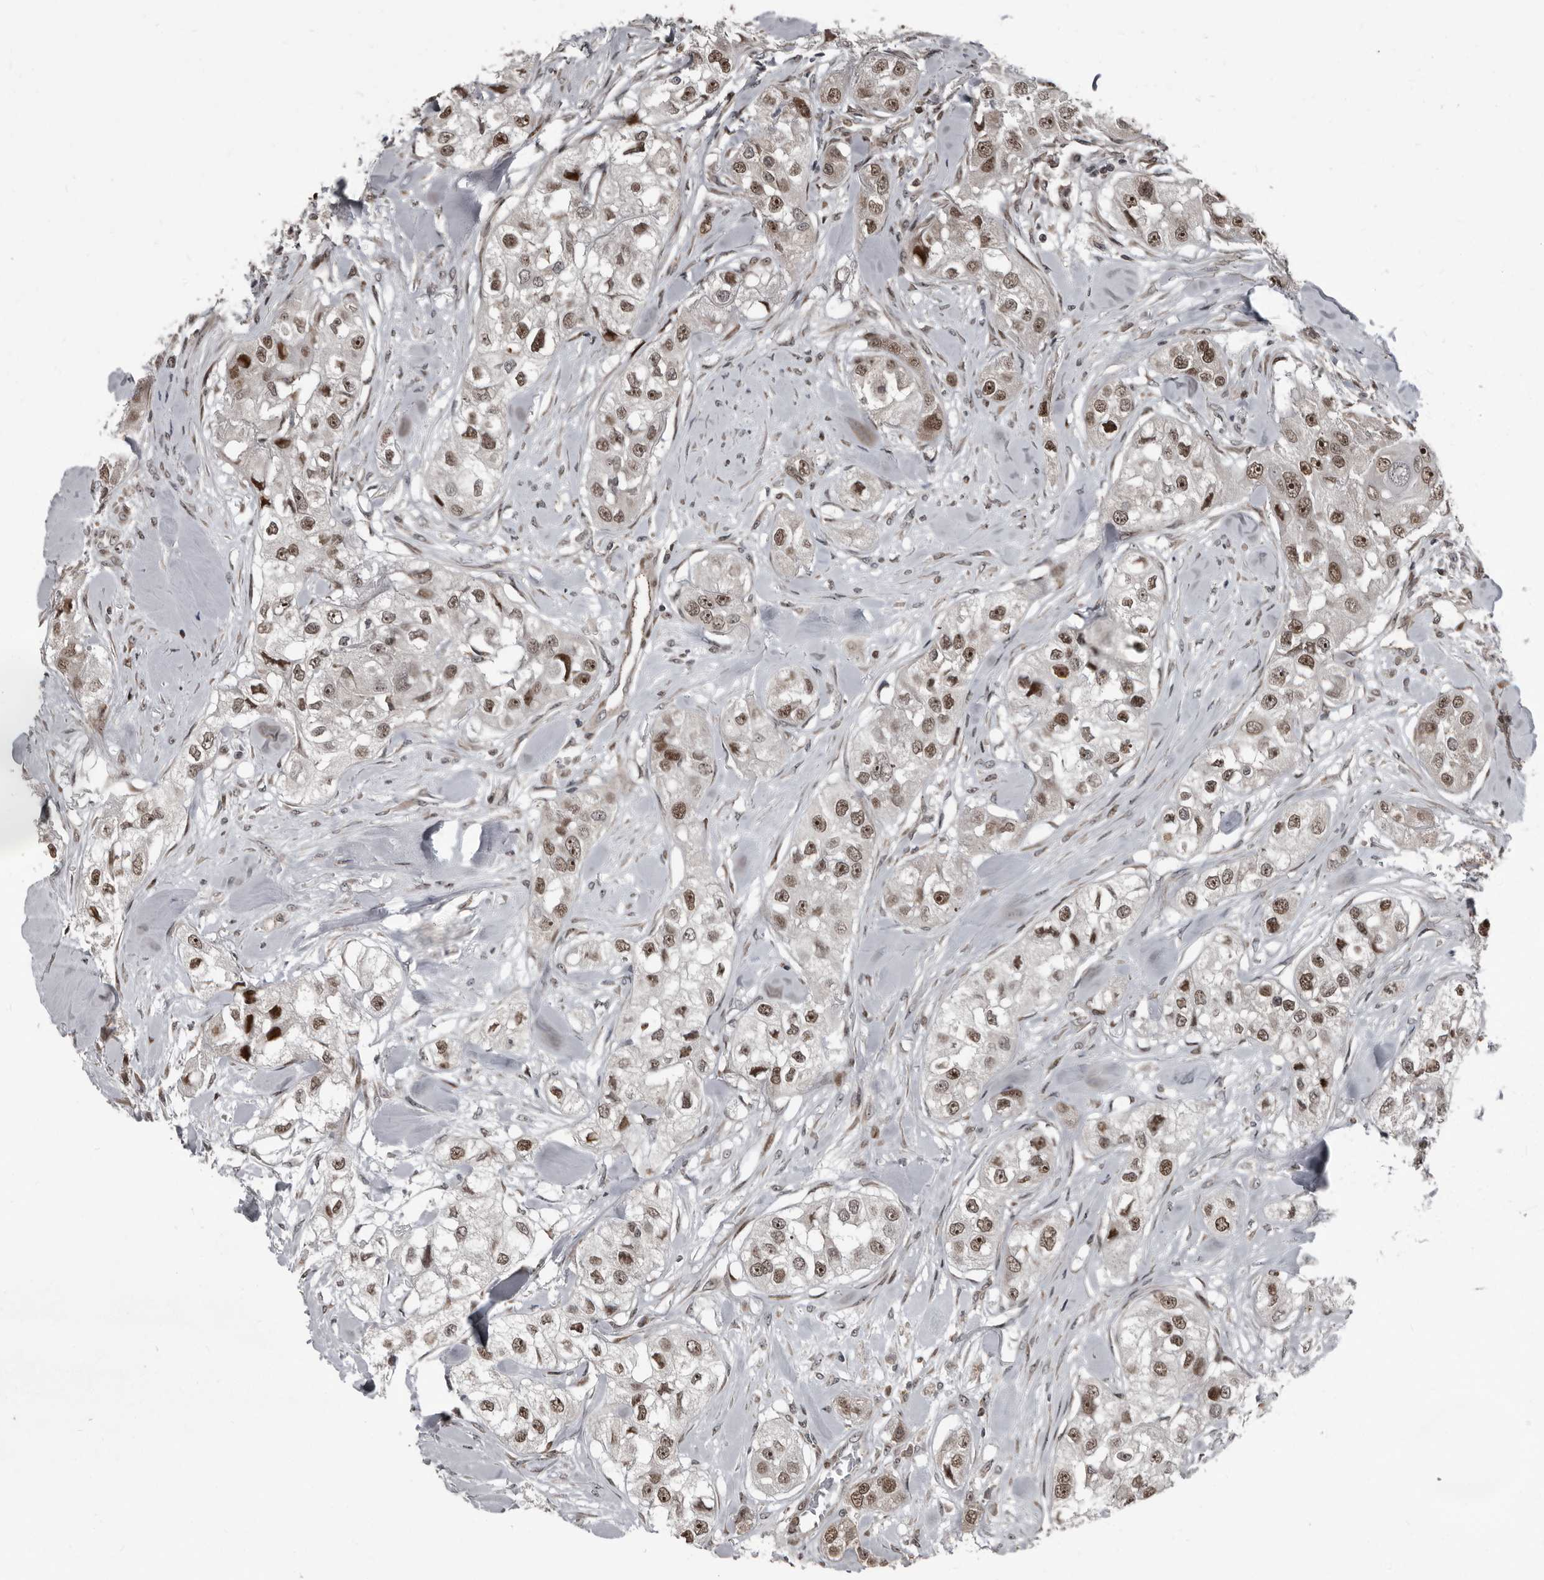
{"staining": {"intensity": "moderate", "quantity": ">75%", "location": "nuclear"}, "tissue": "head and neck cancer", "cell_type": "Tumor cells", "image_type": "cancer", "snomed": [{"axis": "morphology", "description": "Normal tissue, NOS"}, {"axis": "morphology", "description": "Squamous cell carcinoma, NOS"}, {"axis": "topography", "description": "Skeletal muscle"}, {"axis": "topography", "description": "Head-Neck"}], "caption": "Head and neck cancer (squamous cell carcinoma) stained with a protein marker shows moderate staining in tumor cells.", "gene": "CHD1L", "patient": {"sex": "male", "age": 51}}